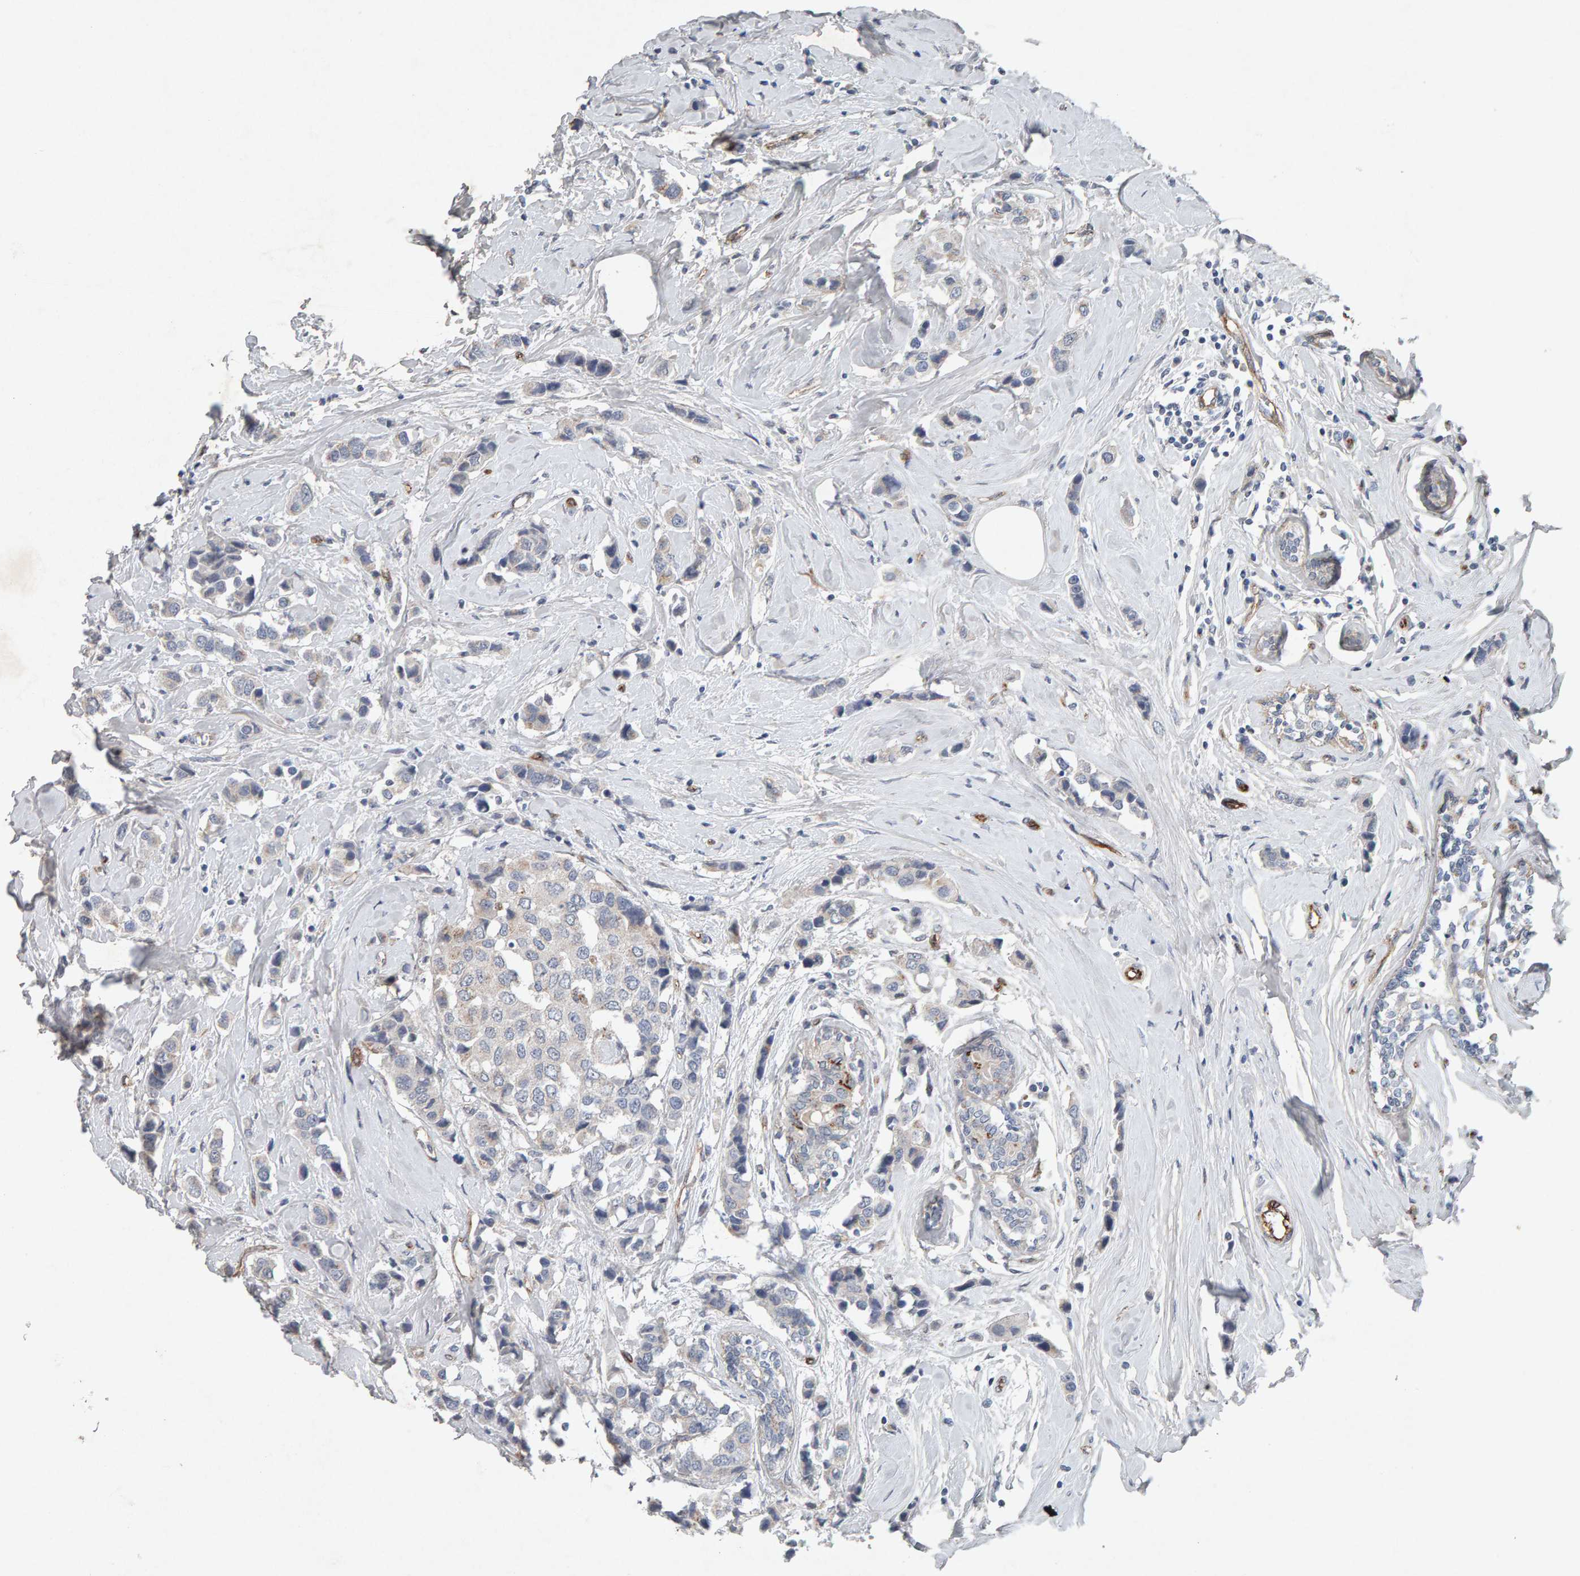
{"staining": {"intensity": "negative", "quantity": "none", "location": "none"}, "tissue": "breast cancer", "cell_type": "Tumor cells", "image_type": "cancer", "snomed": [{"axis": "morphology", "description": "Normal tissue, NOS"}, {"axis": "morphology", "description": "Duct carcinoma"}, {"axis": "topography", "description": "Breast"}], "caption": "This micrograph is of infiltrating ductal carcinoma (breast) stained with immunohistochemistry (IHC) to label a protein in brown with the nuclei are counter-stained blue. There is no expression in tumor cells.", "gene": "PTPRM", "patient": {"sex": "female", "age": 50}}